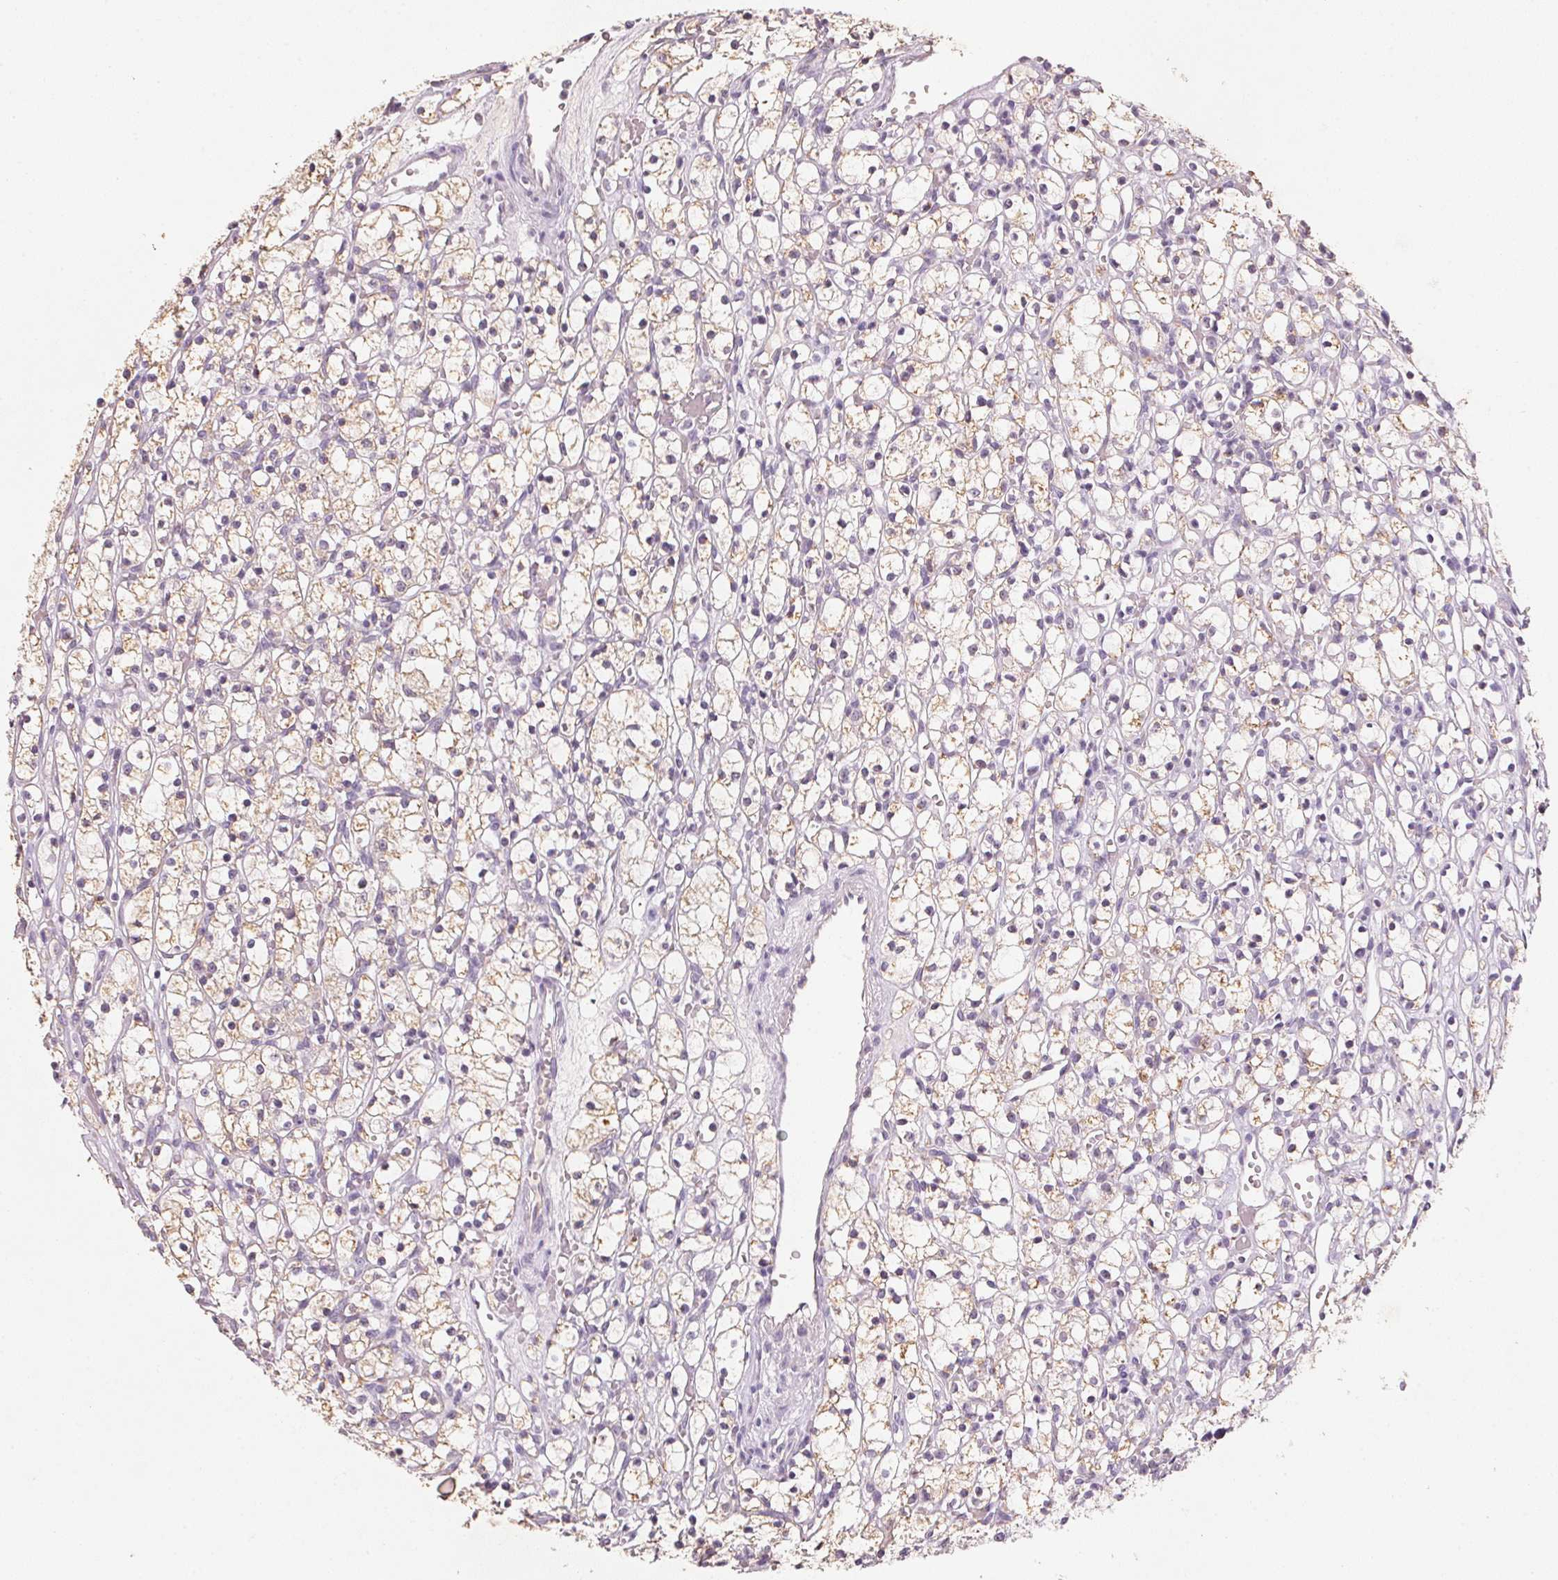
{"staining": {"intensity": "weak", "quantity": "25%-75%", "location": "cytoplasmic/membranous"}, "tissue": "renal cancer", "cell_type": "Tumor cells", "image_type": "cancer", "snomed": [{"axis": "morphology", "description": "Adenocarcinoma, NOS"}, {"axis": "topography", "description": "Kidney"}], "caption": "Protein staining displays weak cytoplasmic/membranous staining in about 25%-75% of tumor cells in renal adenocarcinoma.", "gene": "CXCL5", "patient": {"sex": "female", "age": 59}}